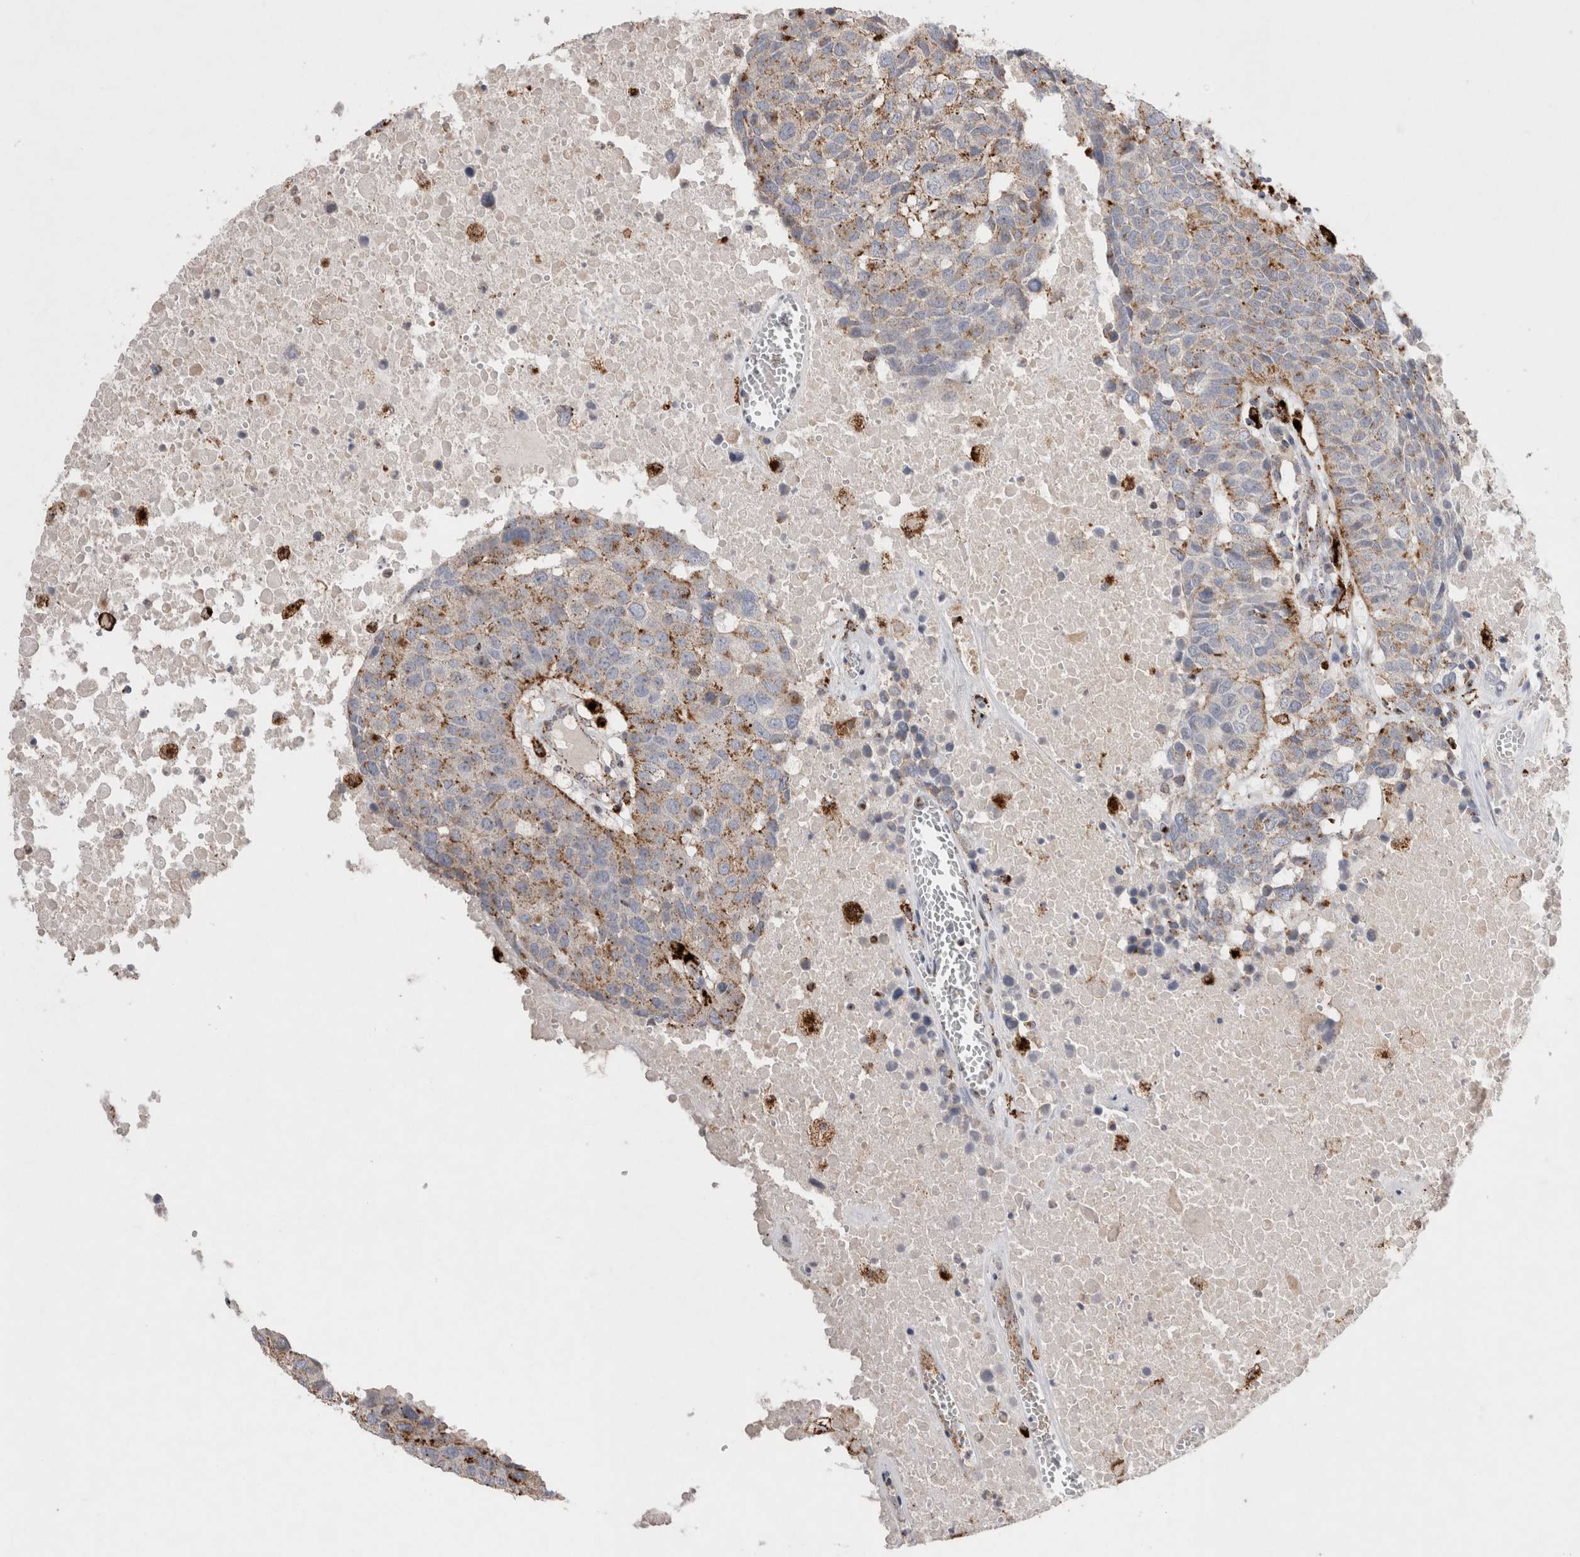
{"staining": {"intensity": "moderate", "quantity": "25%-75%", "location": "cytoplasmic/membranous"}, "tissue": "head and neck cancer", "cell_type": "Tumor cells", "image_type": "cancer", "snomed": [{"axis": "morphology", "description": "Squamous cell carcinoma, NOS"}, {"axis": "topography", "description": "Head-Neck"}], "caption": "Immunohistochemistry (IHC) of human head and neck cancer shows medium levels of moderate cytoplasmic/membranous expression in about 25%-75% of tumor cells.", "gene": "CTSA", "patient": {"sex": "male", "age": 66}}